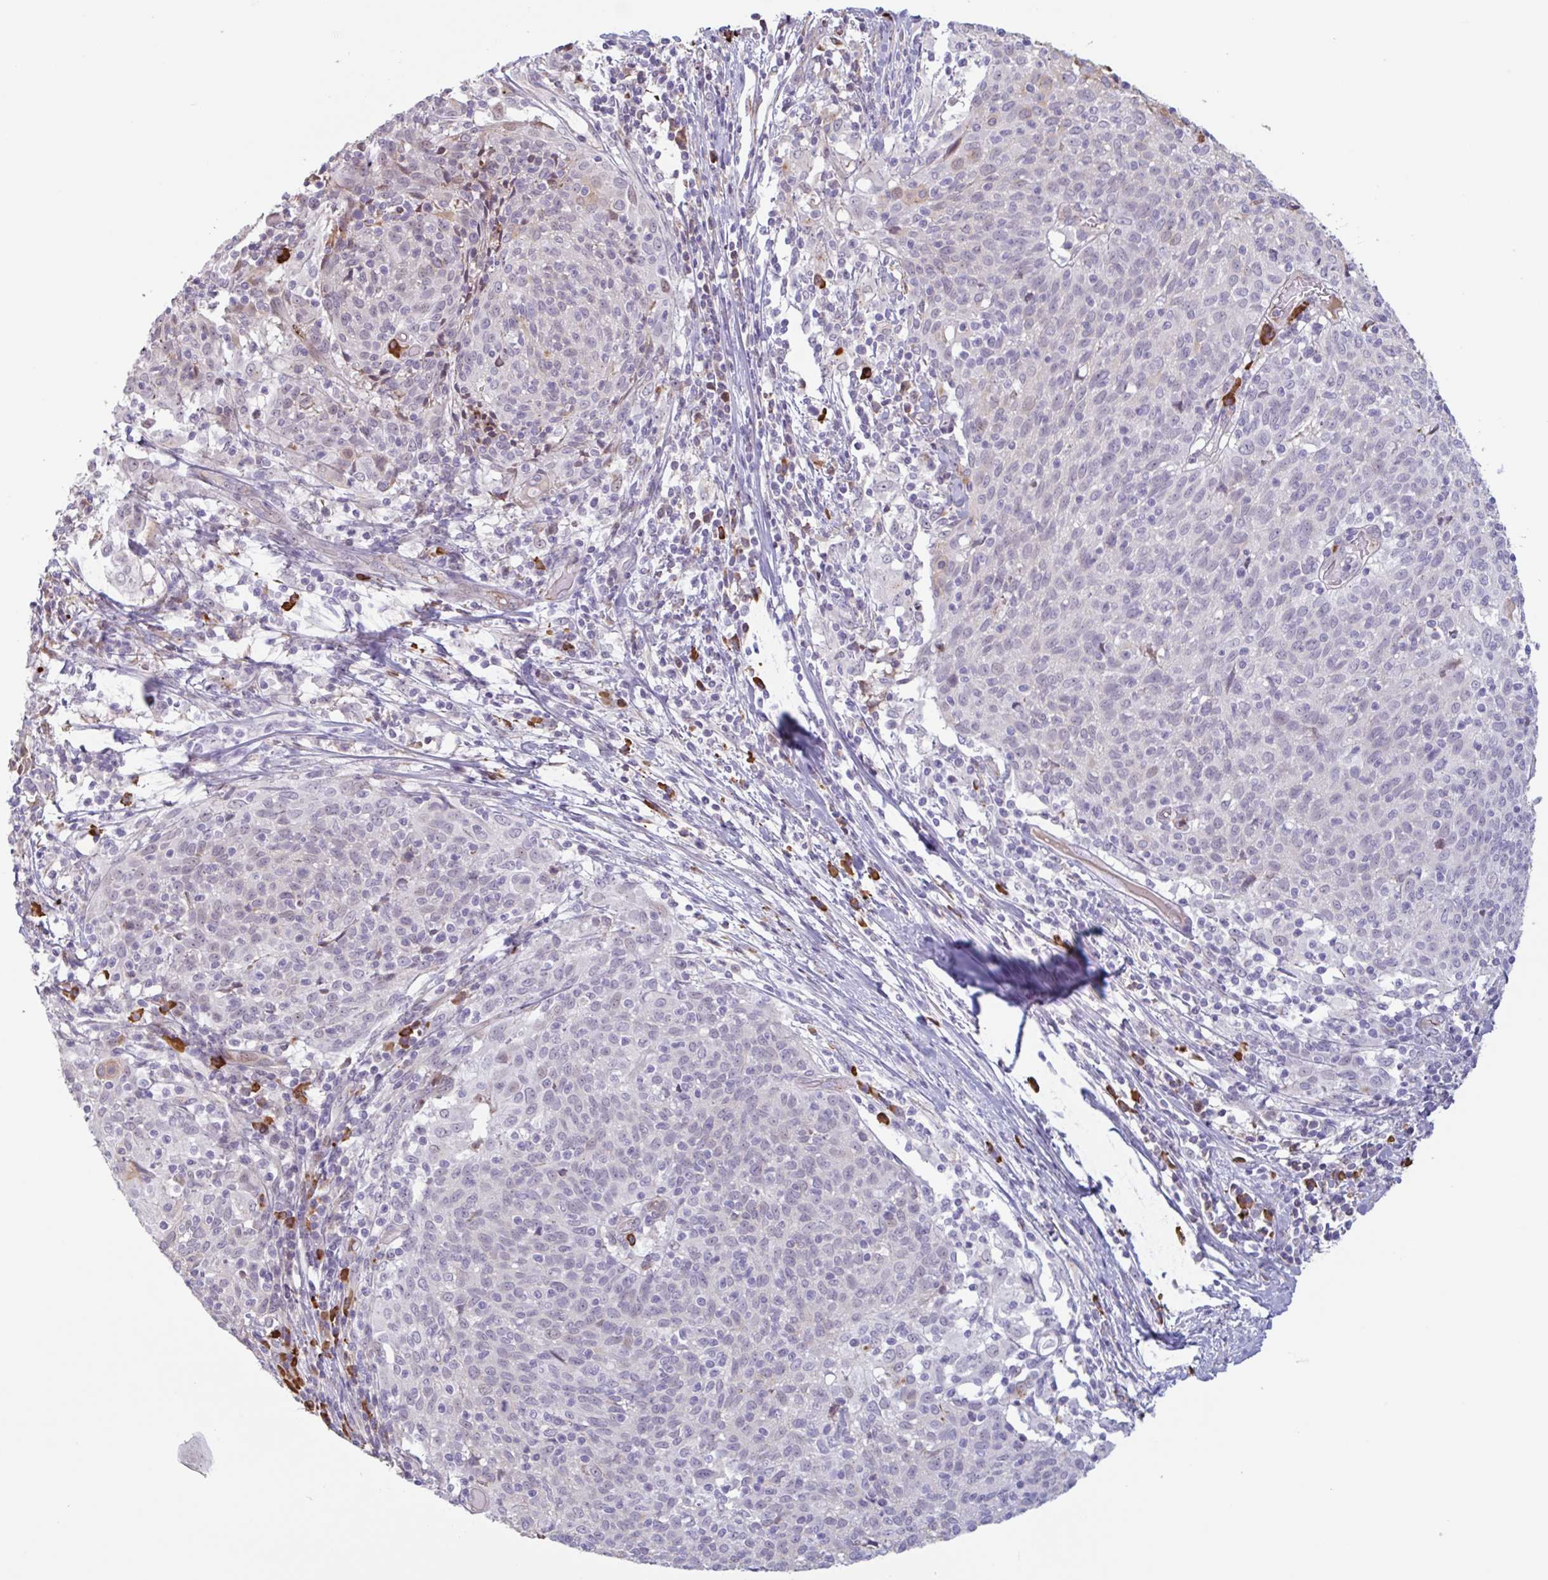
{"staining": {"intensity": "negative", "quantity": "none", "location": "none"}, "tissue": "cervical cancer", "cell_type": "Tumor cells", "image_type": "cancer", "snomed": [{"axis": "morphology", "description": "Squamous cell carcinoma, NOS"}, {"axis": "topography", "description": "Cervix"}], "caption": "High power microscopy histopathology image of an immunohistochemistry (IHC) histopathology image of cervical squamous cell carcinoma, revealing no significant positivity in tumor cells.", "gene": "TAF1D", "patient": {"sex": "female", "age": 52}}